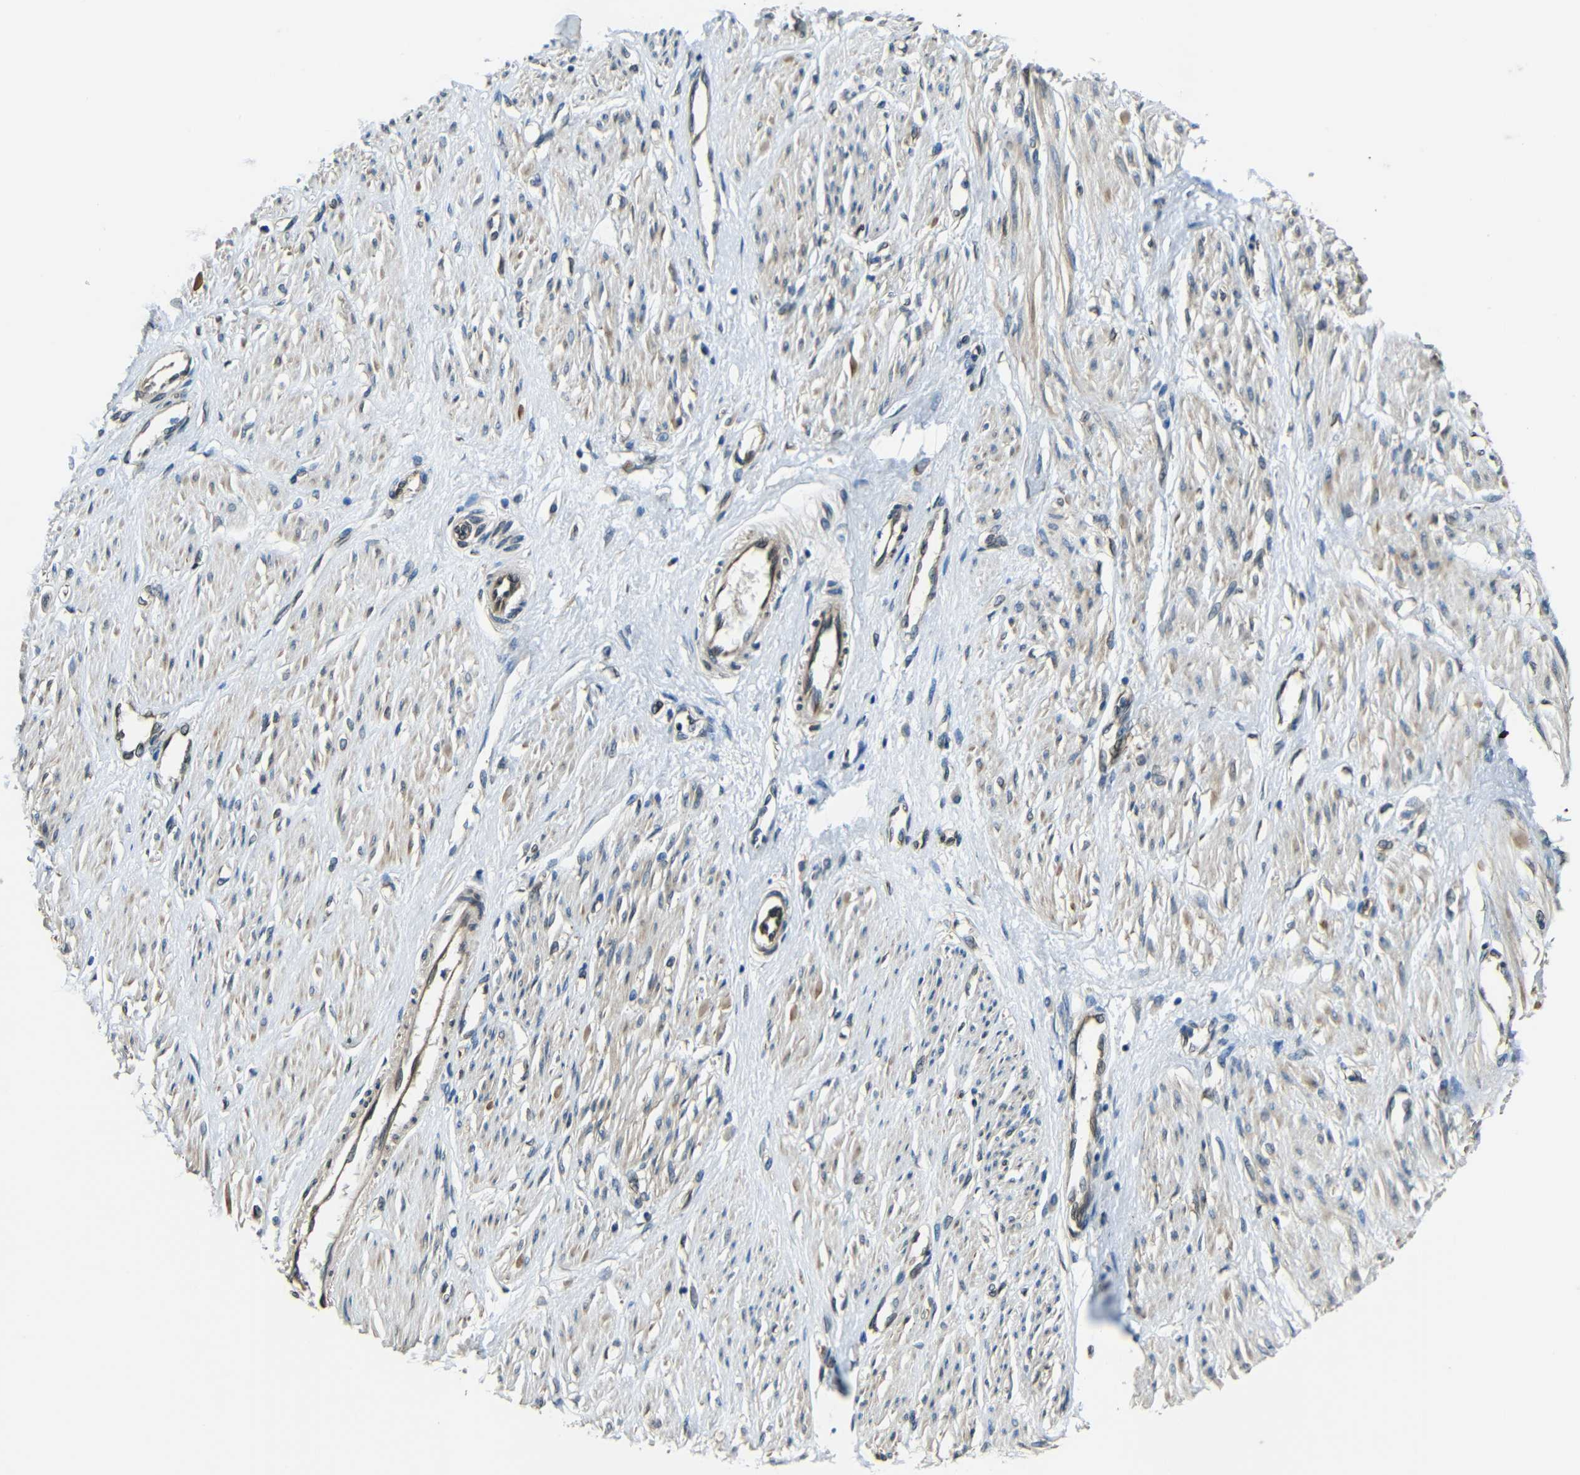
{"staining": {"intensity": "moderate", "quantity": "25%-75%", "location": "cytoplasmic/membranous"}, "tissue": "smooth muscle", "cell_type": "Smooth muscle cells", "image_type": "normal", "snomed": [{"axis": "morphology", "description": "Normal tissue, NOS"}, {"axis": "topography", "description": "Smooth muscle"}, {"axis": "topography", "description": "Uterus"}], "caption": "IHC staining of normal smooth muscle, which reveals medium levels of moderate cytoplasmic/membranous expression in approximately 25%-75% of smooth muscle cells indicating moderate cytoplasmic/membranous protein expression. The staining was performed using DAB (brown) for protein detection and nuclei were counterstained in hematoxylin (blue).", "gene": "VAPB", "patient": {"sex": "female", "age": 39}}